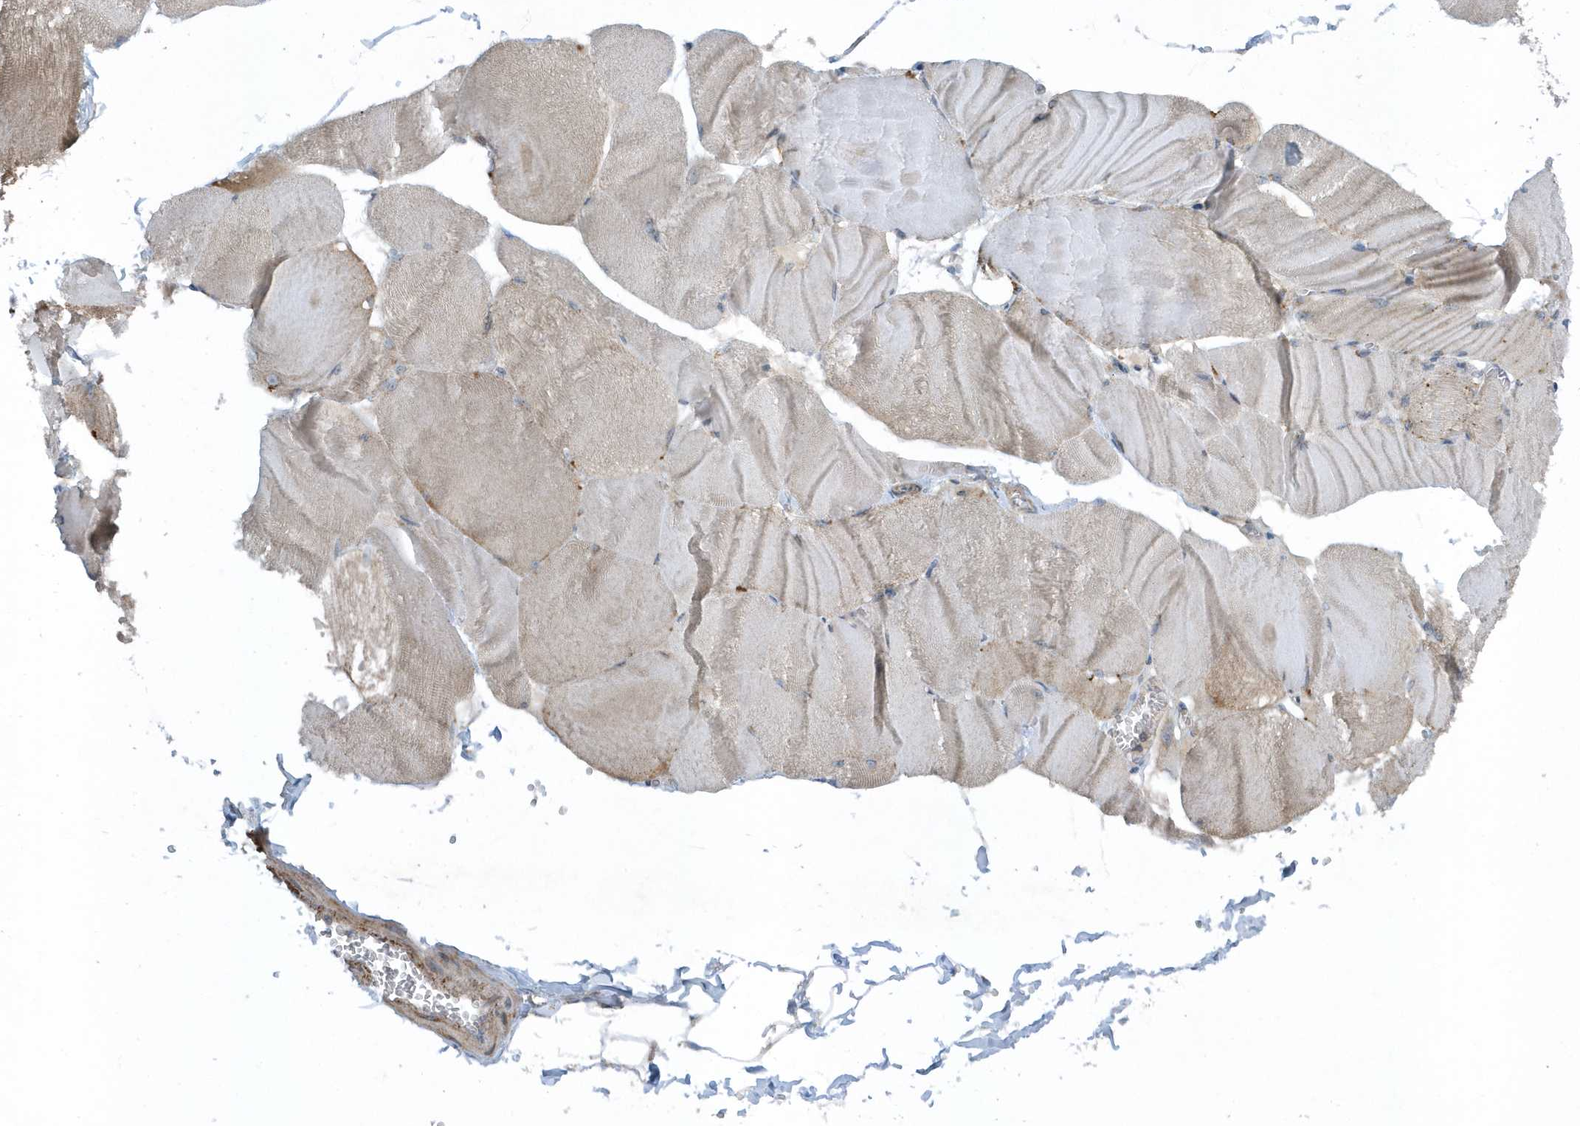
{"staining": {"intensity": "weak", "quantity": "<25%", "location": "cytoplasmic/membranous"}, "tissue": "skeletal muscle", "cell_type": "Myocytes", "image_type": "normal", "snomed": [{"axis": "morphology", "description": "Normal tissue, NOS"}, {"axis": "morphology", "description": "Basal cell carcinoma"}, {"axis": "topography", "description": "Skeletal muscle"}], "caption": "Immunohistochemical staining of benign skeletal muscle displays no significant staining in myocytes.", "gene": "SLC38A2", "patient": {"sex": "female", "age": 64}}